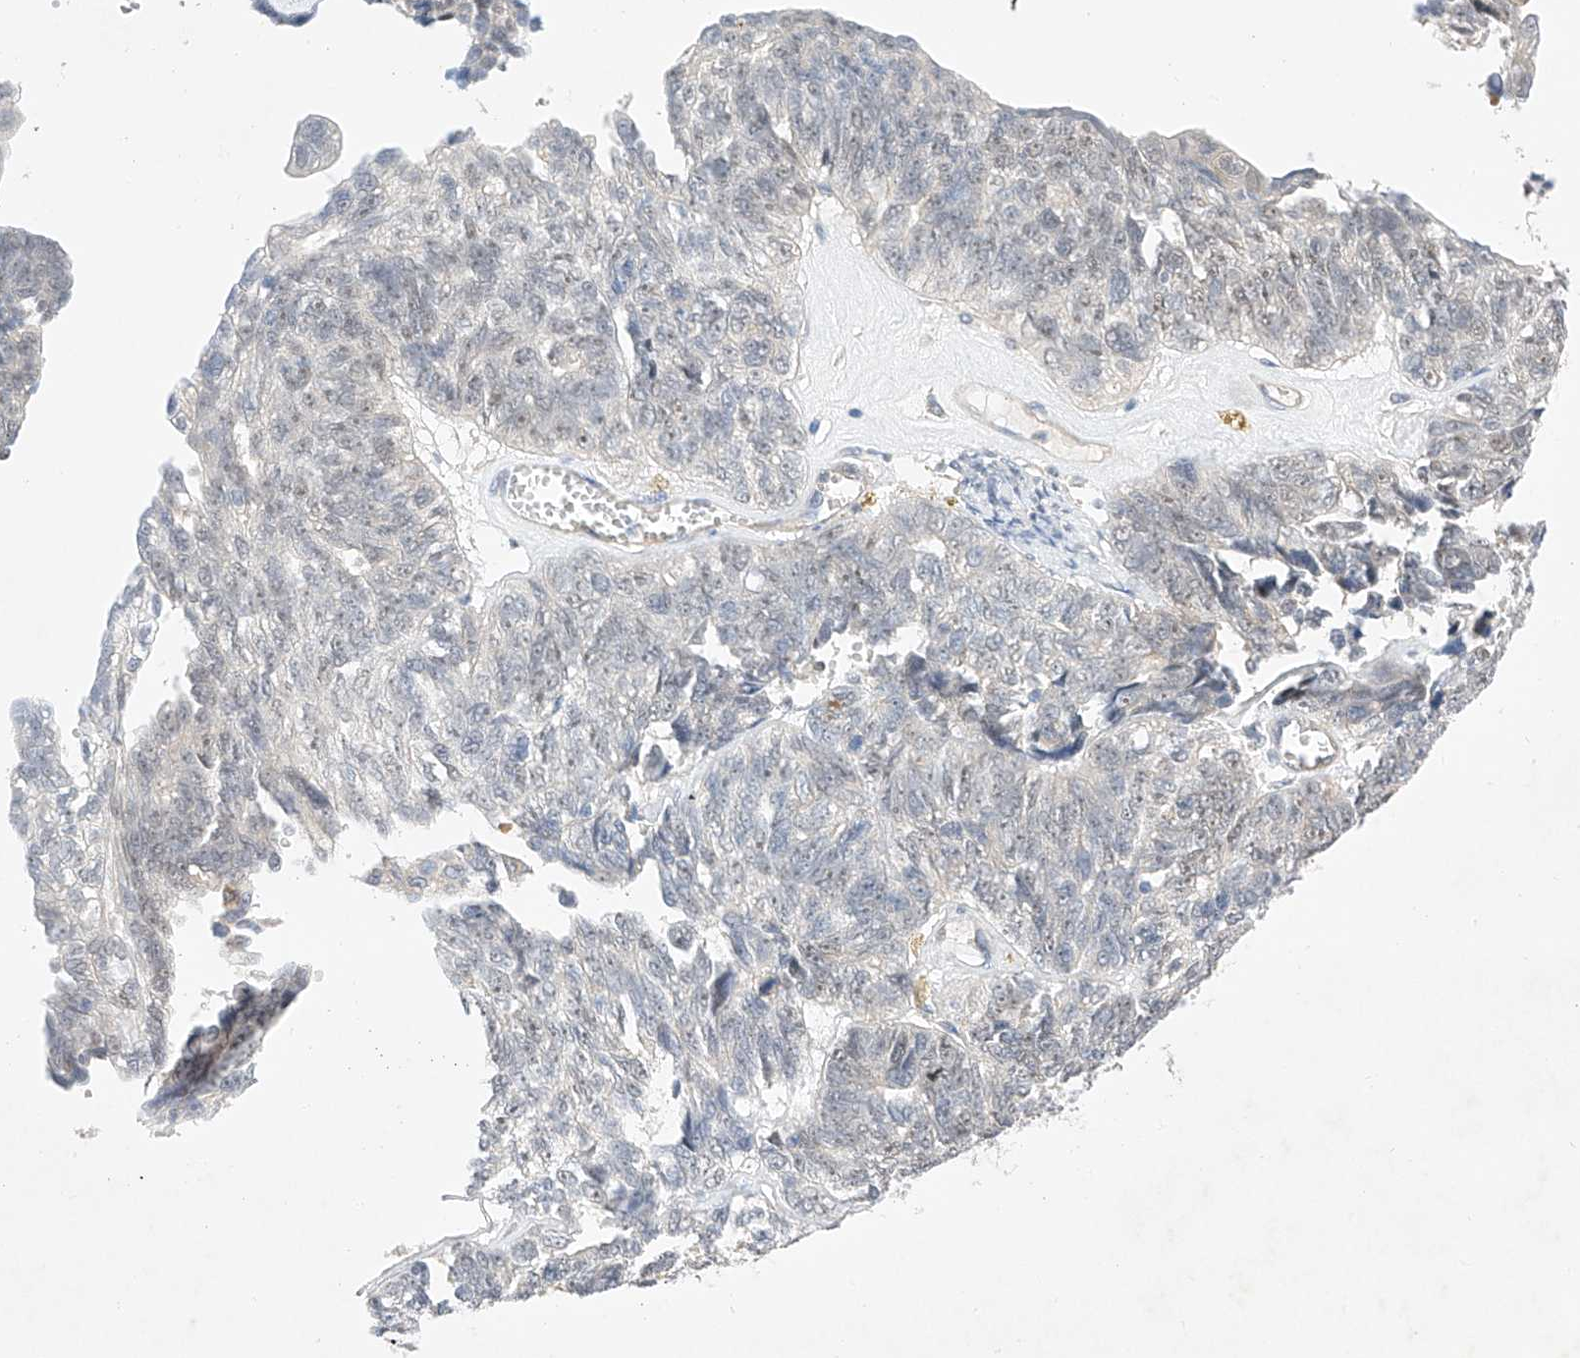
{"staining": {"intensity": "negative", "quantity": "none", "location": "none"}, "tissue": "ovarian cancer", "cell_type": "Tumor cells", "image_type": "cancer", "snomed": [{"axis": "morphology", "description": "Cystadenocarcinoma, serous, NOS"}, {"axis": "topography", "description": "Ovary"}], "caption": "Histopathology image shows no significant protein staining in tumor cells of ovarian cancer (serous cystadenocarcinoma).", "gene": "IL22RA2", "patient": {"sex": "female", "age": 79}}